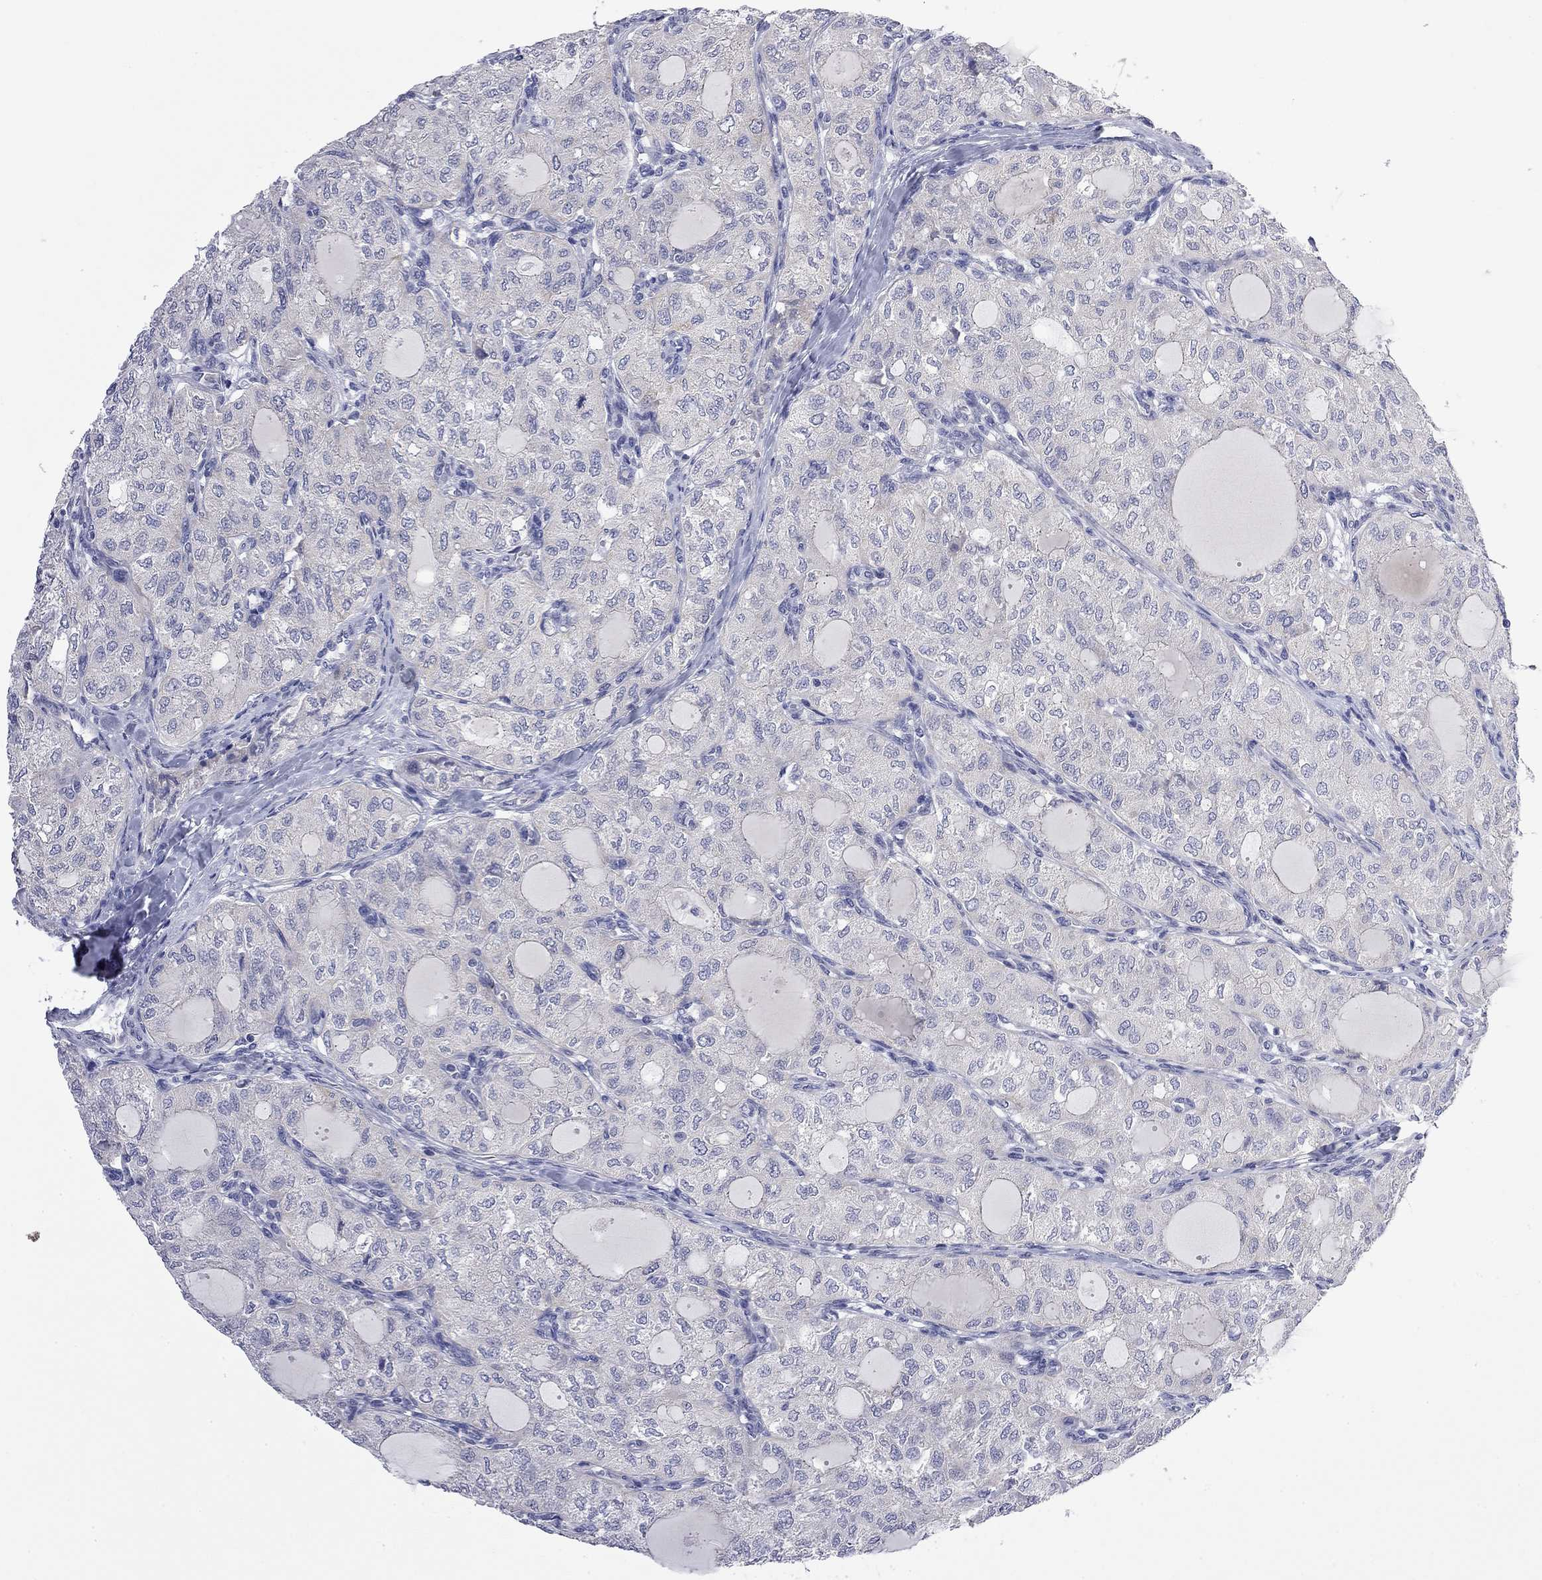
{"staining": {"intensity": "weak", "quantity": ">75%", "location": "cytoplasmic/membranous"}, "tissue": "thyroid cancer", "cell_type": "Tumor cells", "image_type": "cancer", "snomed": [{"axis": "morphology", "description": "Follicular adenoma carcinoma, NOS"}, {"axis": "topography", "description": "Thyroid gland"}], "caption": "Immunohistochemical staining of thyroid follicular adenoma carcinoma displays weak cytoplasmic/membranous protein expression in approximately >75% of tumor cells.", "gene": "ABCB4", "patient": {"sex": "male", "age": 75}}